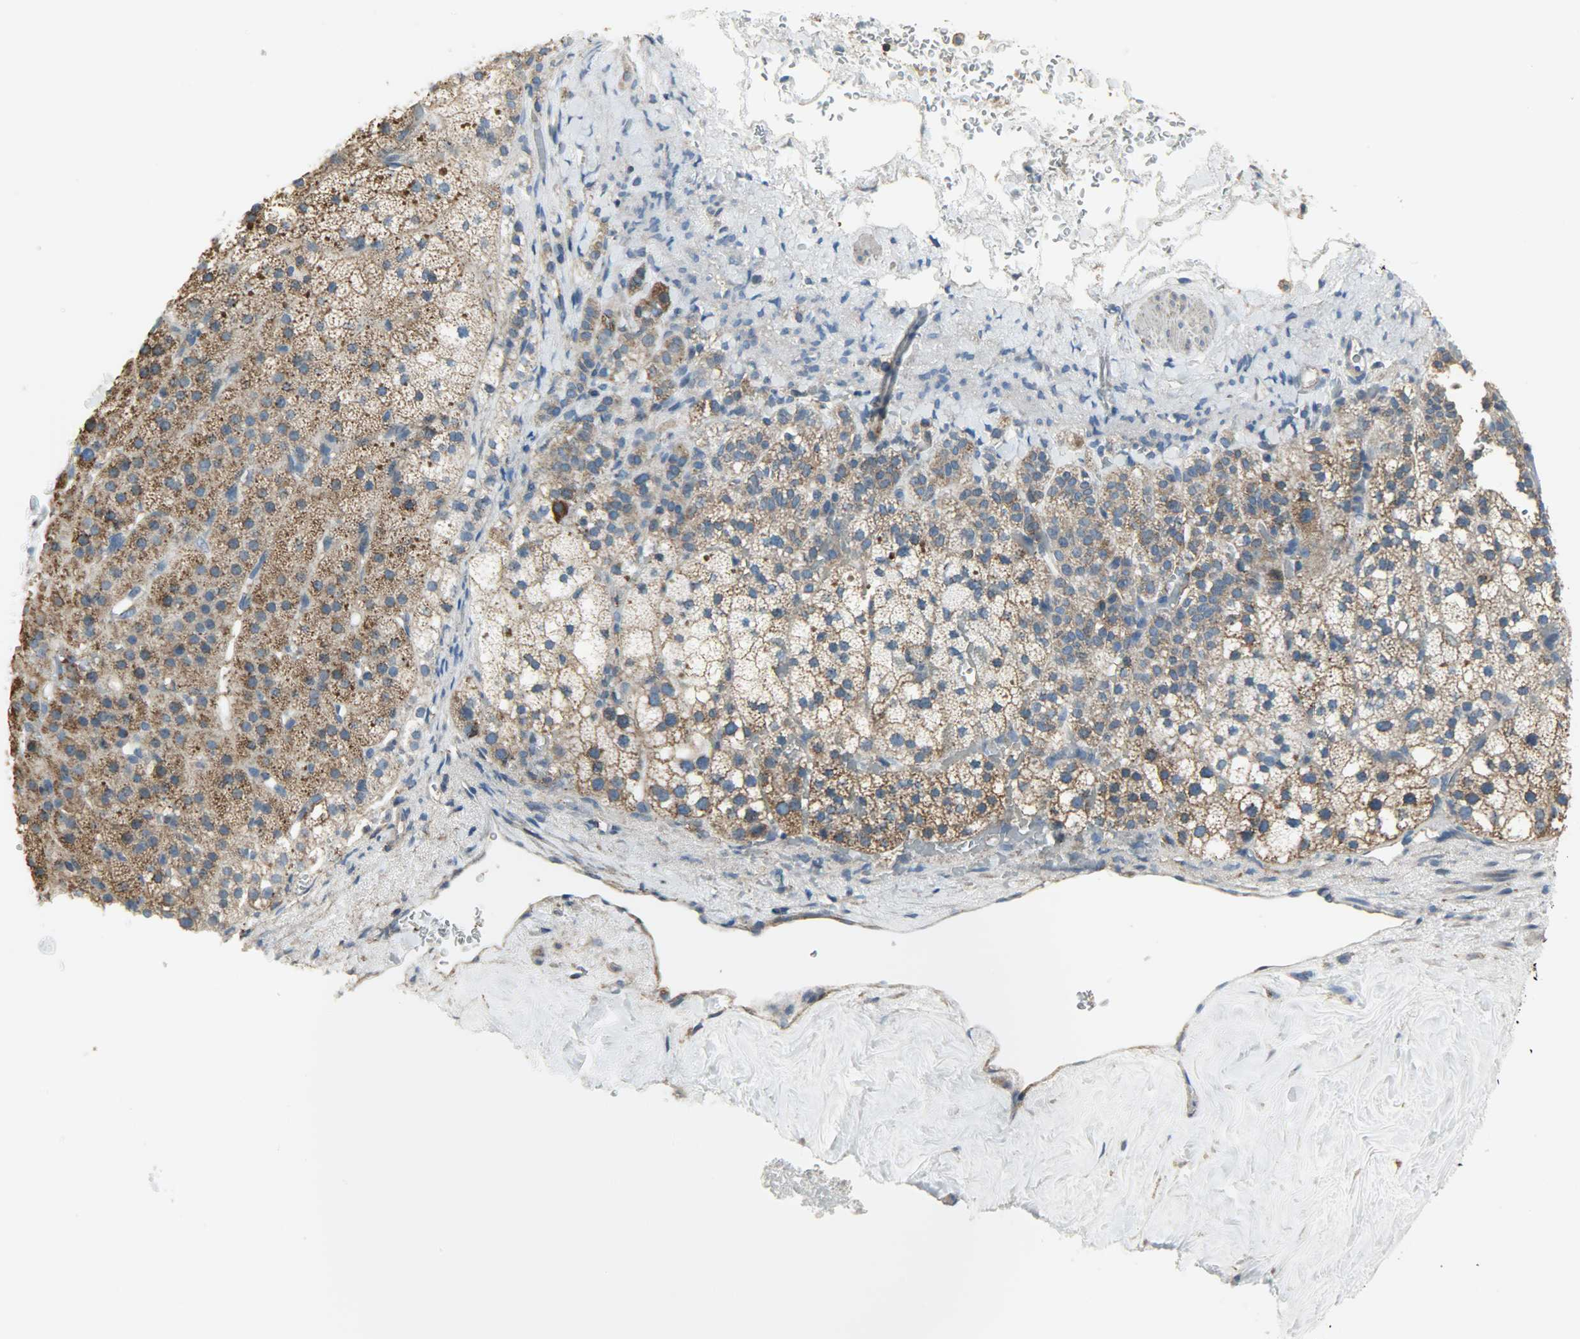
{"staining": {"intensity": "moderate", "quantity": ">75%", "location": "cytoplasmic/membranous"}, "tissue": "adrenal gland", "cell_type": "Glandular cells", "image_type": "normal", "snomed": [{"axis": "morphology", "description": "Normal tissue, NOS"}, {"axis": "topography", "description": "Adrenal gland"}], "caption": "Protein analysis of unremarkable adrenal gland exhibits moderate cytoplasmic/membranous expression in about >75% of glandular cells.", "gene": "DNAJA4", "patient": {"sex": "male", "age": 35}}